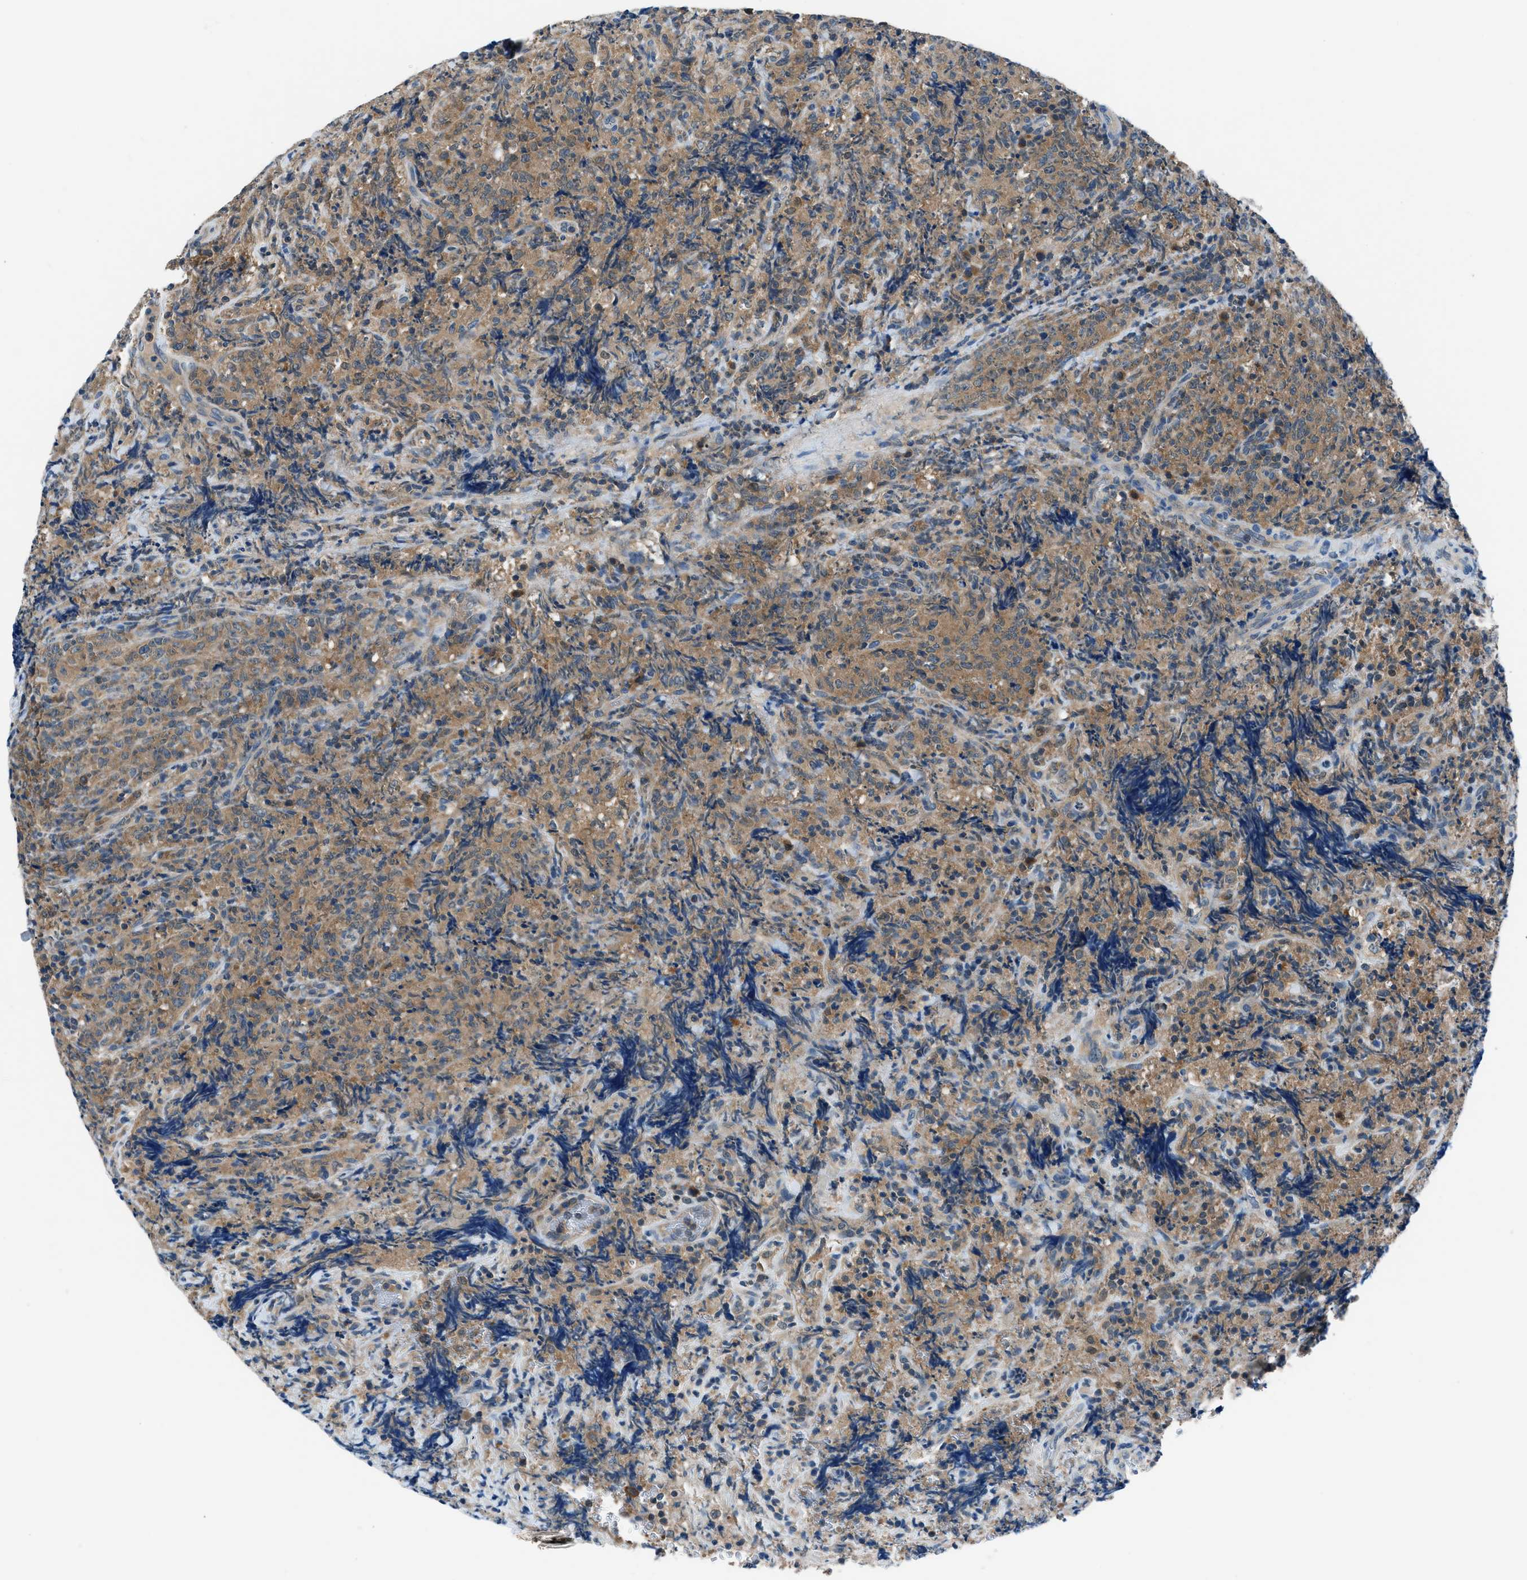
{"staining": {"intensity": "moderate", "quantity": ">75%", "location": "cytoplasmic/membranous"}, "tissue": "lymphoma", "cell_type": "Tumor cells", "image_type": "cancer", "snomed": [{"axis": "morphology", "description": "Malignant lymphoma, non-Hodgkin's type, High grade"}, {"axis": "topography", "description": "Tonsil"}], "caption": "Lymphoma stained with DAB IHC reveals medium levels of moderate cytoplasmic/membranous staining in about >75% of tumor cells.", "gene": "ACP1", "patient": {"sex": "female", "age": 36}}